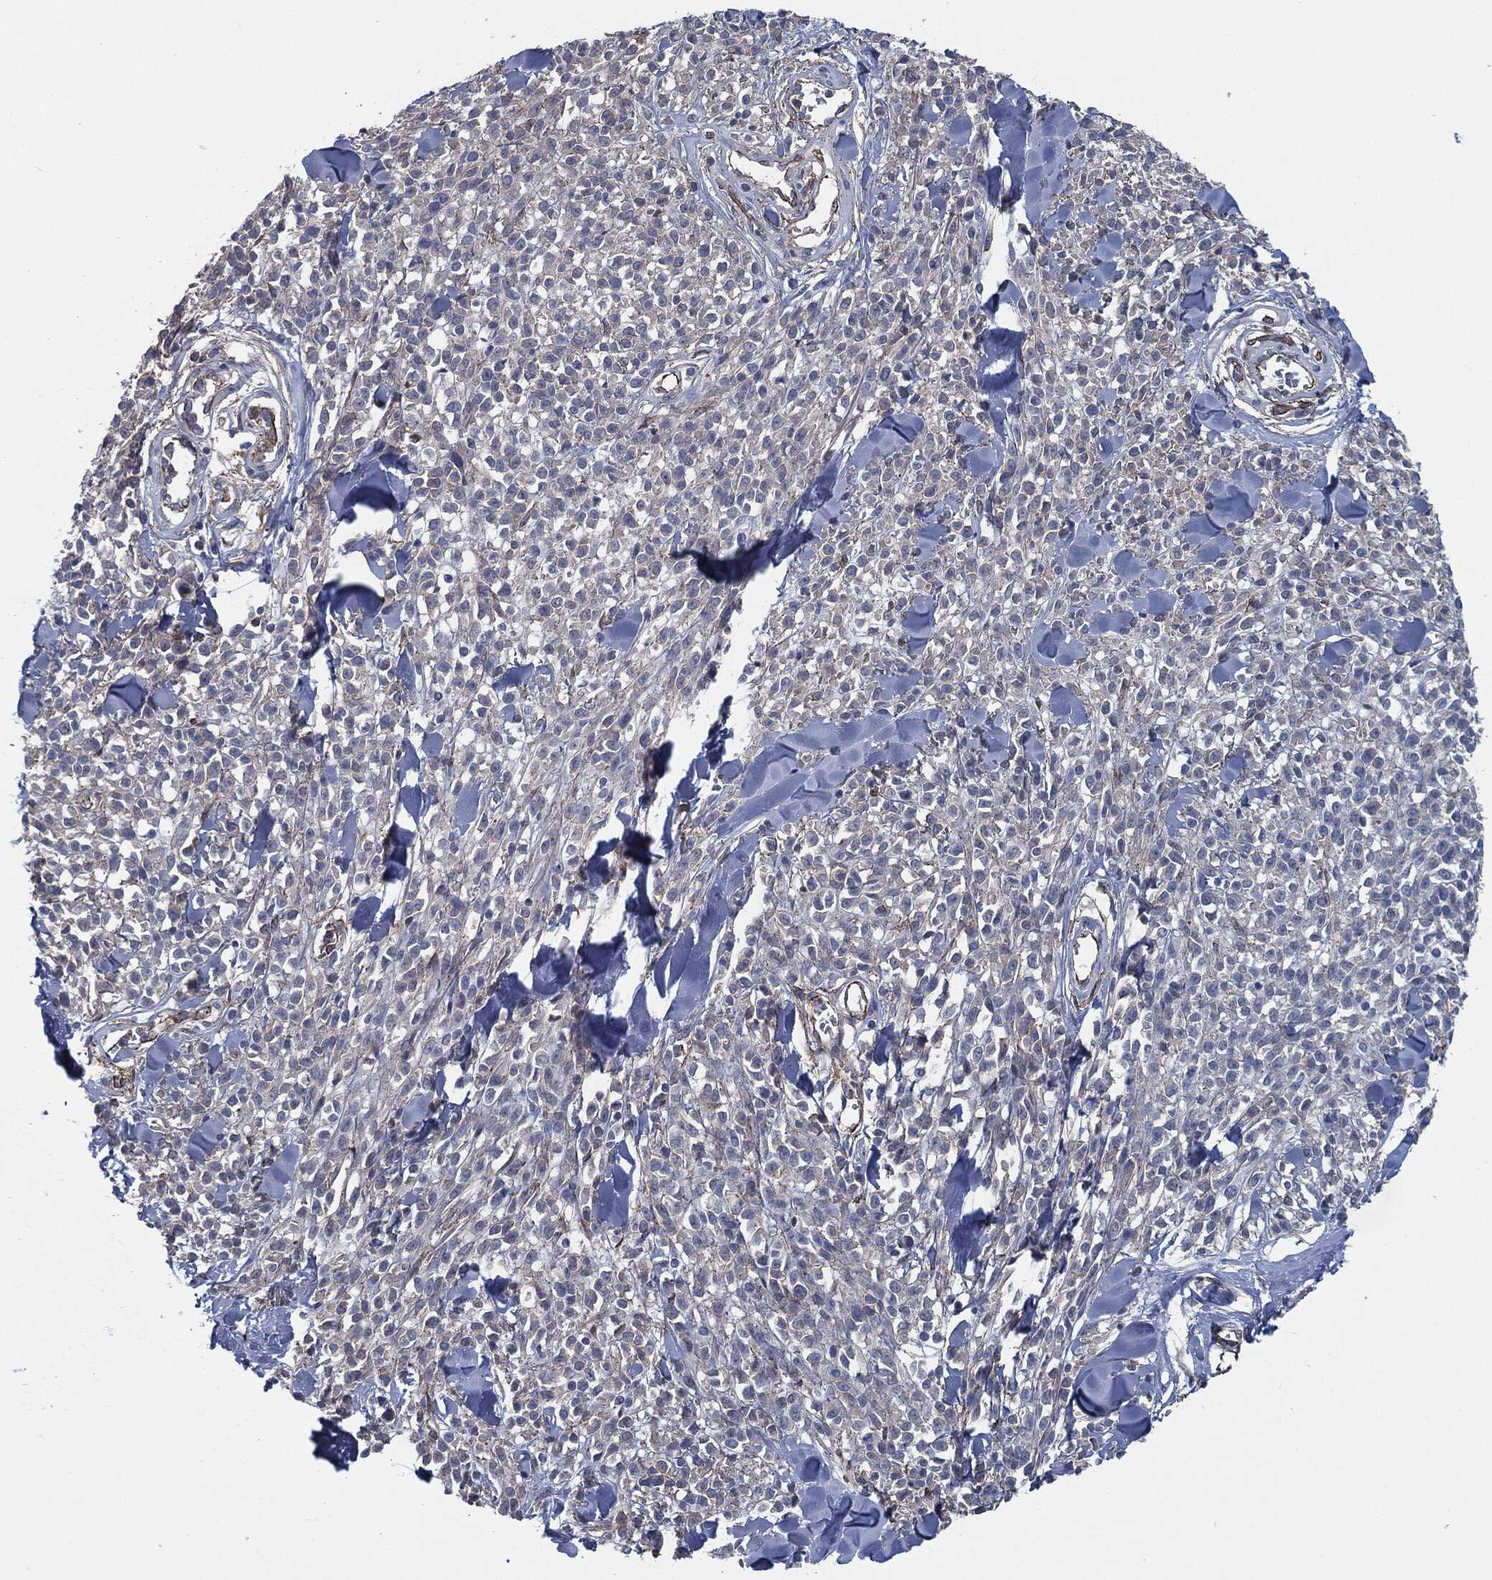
{"staining": {"intensity": "negative", "quantity": "none", "location": "none"}, "tissue": "melanoma", "cell_type": "Tumor cells", "image_type": "cancer", "snomed": [{"axis": "morphology", "description": "Malignant melanoma, NOS"}, {"axis": "topography", "description": "Skin"}, {"axis": "topography", "description": "Skin of trunk"}], "caption": "The IHC photomicrograph has no significant positivity in tumor cells of malignant melanoma tissue.", "gene": "SVIL", "patient": {"sex": "male", "age": 74}}